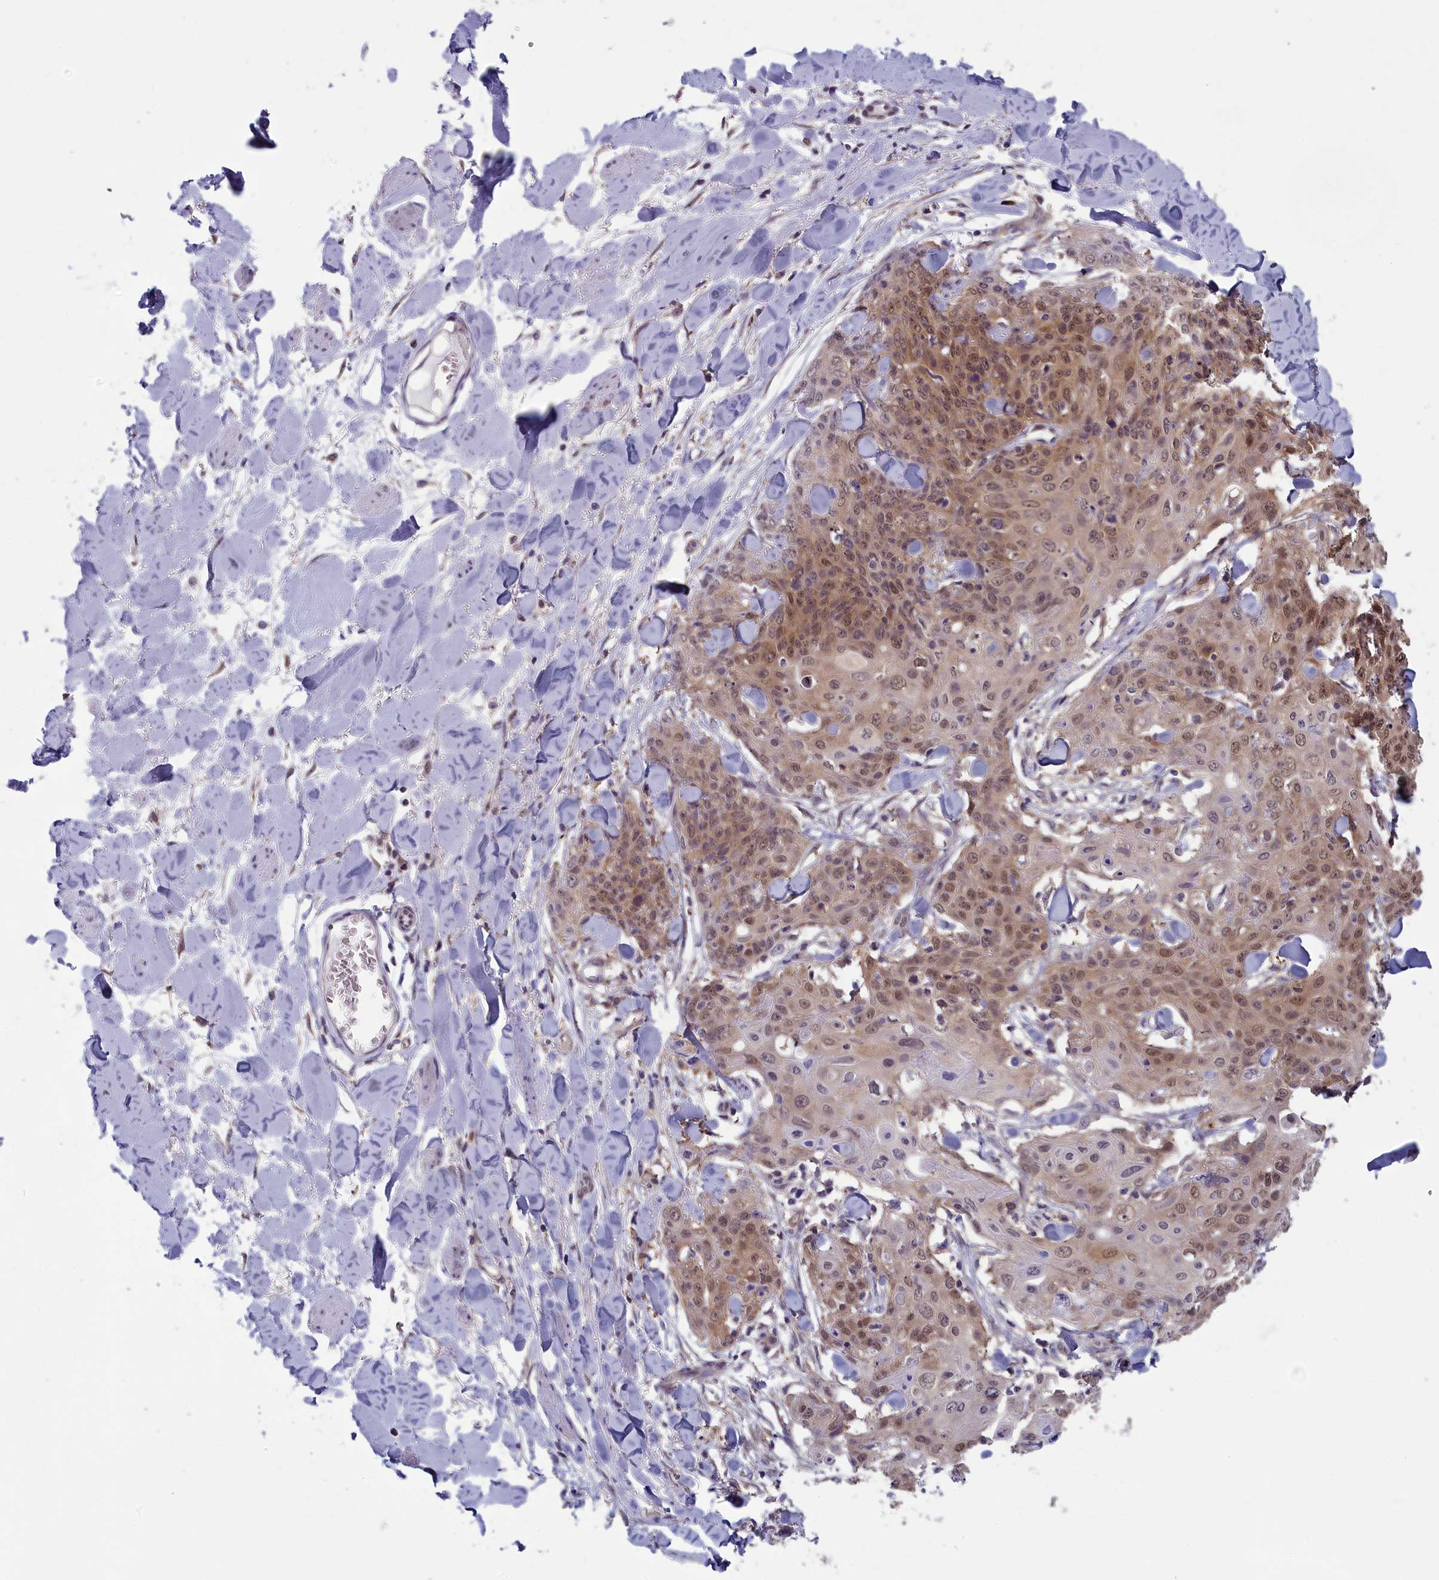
{"staining": {"intensity": "moderate", "quantity": "25%-75%", "location": "cytoplasmic/membranous,nuclear"}, "tissue": "skin cancer", "cell_type": "Tumor cells", "image_type": "cancer", "snomed": [{"axis": "morphology", "description": "Squamous cell carcinoma, NOS"}, {"axis": "topography", "description": "Skin"}, {"axis": "topography", "description": "Vulva"}], "caption": "Human skin cancer (squamous cell carcinoma) stained with a brown dye shows moderate cytoplasmic/membranous and nuclear positive expression in about 25%-75% of tumor cells.", "gene": "MRI1", "patient": {"sex": "female", "age": 85}}